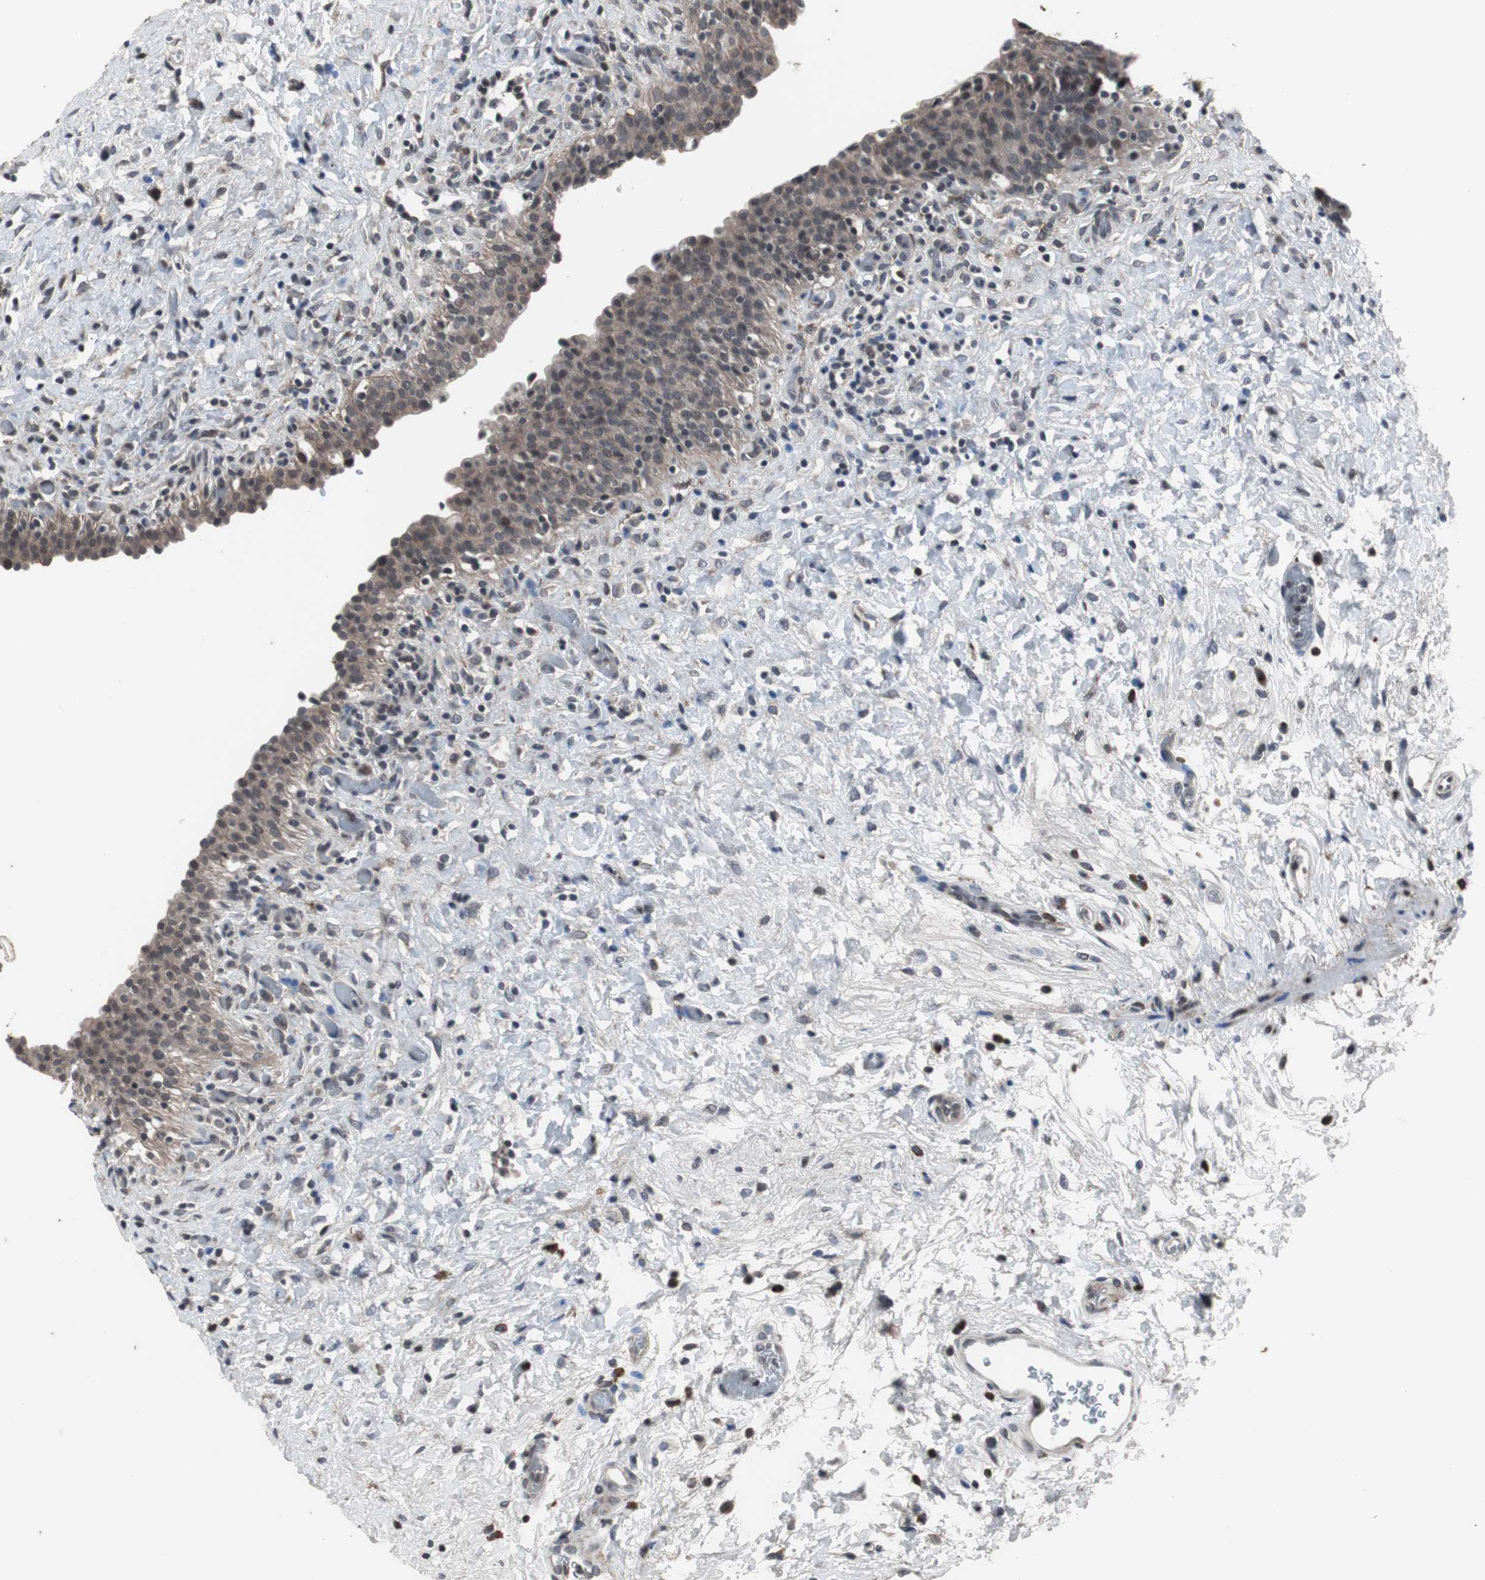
{"staining": {"intensity": "weak", "quantity": ">75%", "location": "cytoplasmic/membranous"}, "tissue": "urinary bladder", "cell_type": "Urothelial cells", "image_type": "normal", "snomed": [{"axis": "morphology", "description": "Normal tissue, NOS"}, {"axis": "topography", "description": "Urinary bladder"}], "caption": "The micrograph shows immunohistochemical staining of benign urinary bladder. There is weak cytoplasmic/membranous positivity is appreciated in approximately >75% of urothelial cells. Immunohistochemistry (ihc) stains the protein of interest in brown and the nuclei are stained blue.", "gene": "CRADD", "patient": {"sex": "male", "age": 51}}